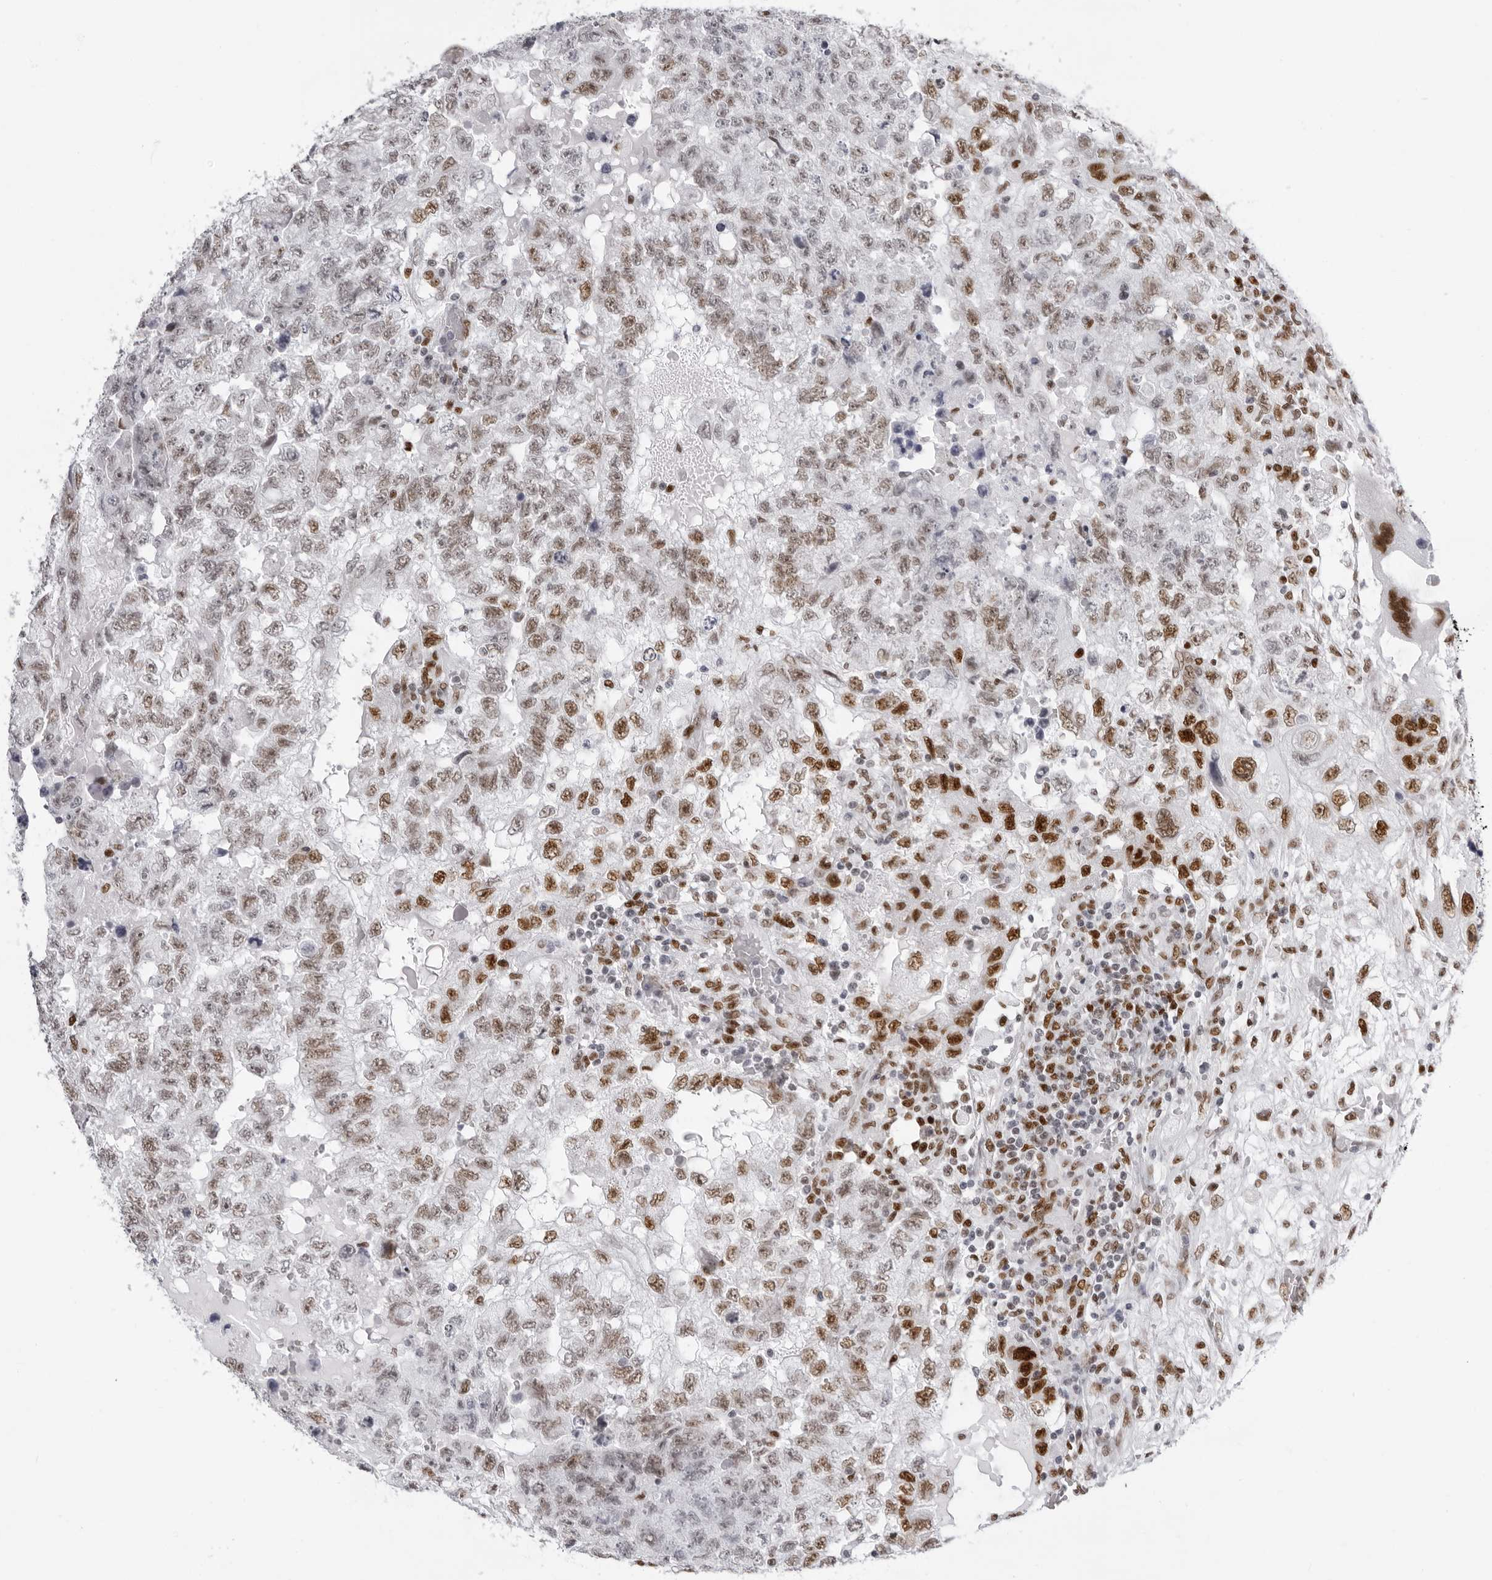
{"staining": {"intensity": "moderate", "quantity": "25%-75%", "location": "nuclear"}, "tissue": "testis cancer", "cell_type": "Tumor cells", "image_type": "cancer", "snomed": [{"axis": "morphology", "description": "Carcinoma, Embryonal, NOS"}, {"axis": "topography", "description": "Testis"}], "caption": "Human testis cancer stained for a protein (brown) exhibits moderate nuclear positive expression in about 25%-75% of tumor cells.", "gene": "IRF2BP2", "patient": {"sex": "male", "age": 36}}